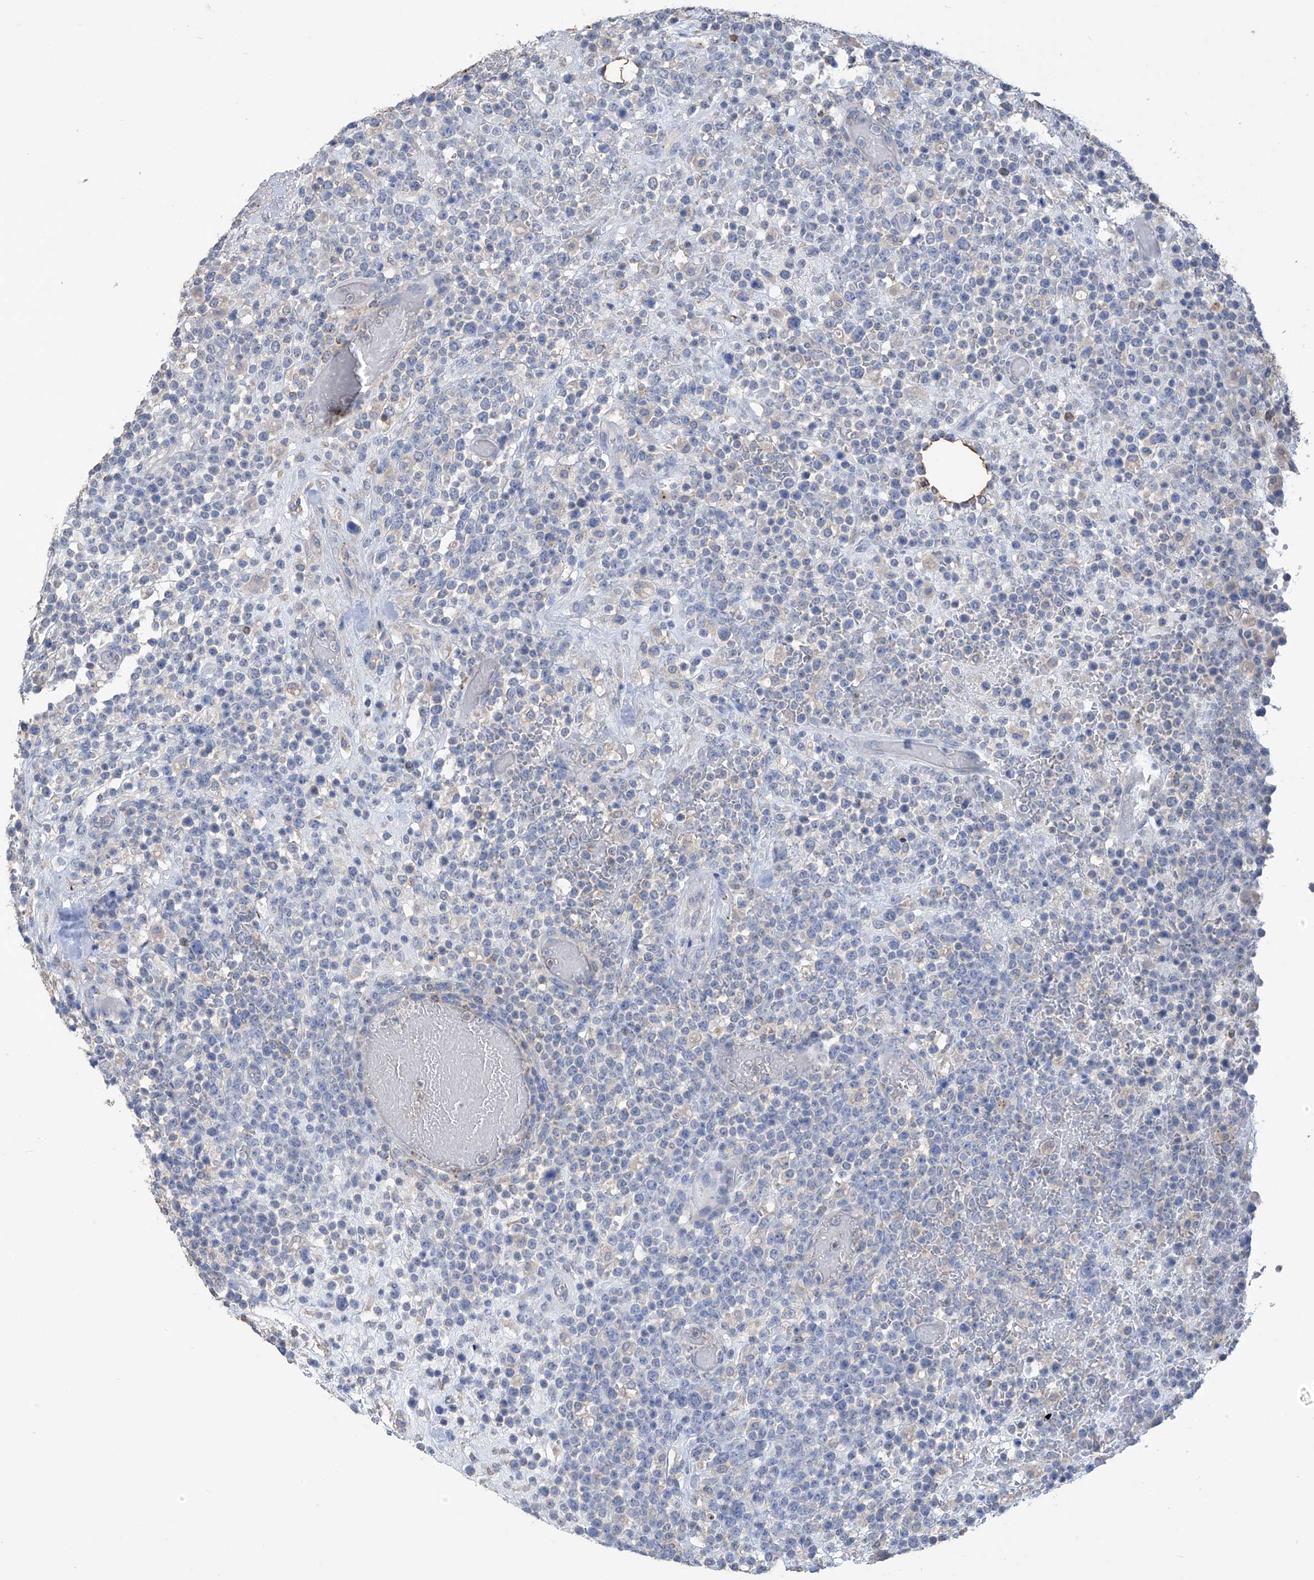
{"staining": {"intensity": "negative", "quantity": "none", "location": "none"}, "tissue": "lymphoma", "cell_type": "Tumor cells", "image_type": "cancer", "snomed": [{"axis": "morphology", "description": "Malignant lymphoma, non-Hodgkin's type, High grade"}, {"axis": "topography", "description": "Colon"}], "caption": "A high-resolution micrograph shows immunohistochemistry (IHC) staining of malignant lymphoma, non-Hodgkin's type (high-grade), which shows no significant expression in tumor cells.", "gene": "OGT", "patient": {"sex": "female", "age": 53}}